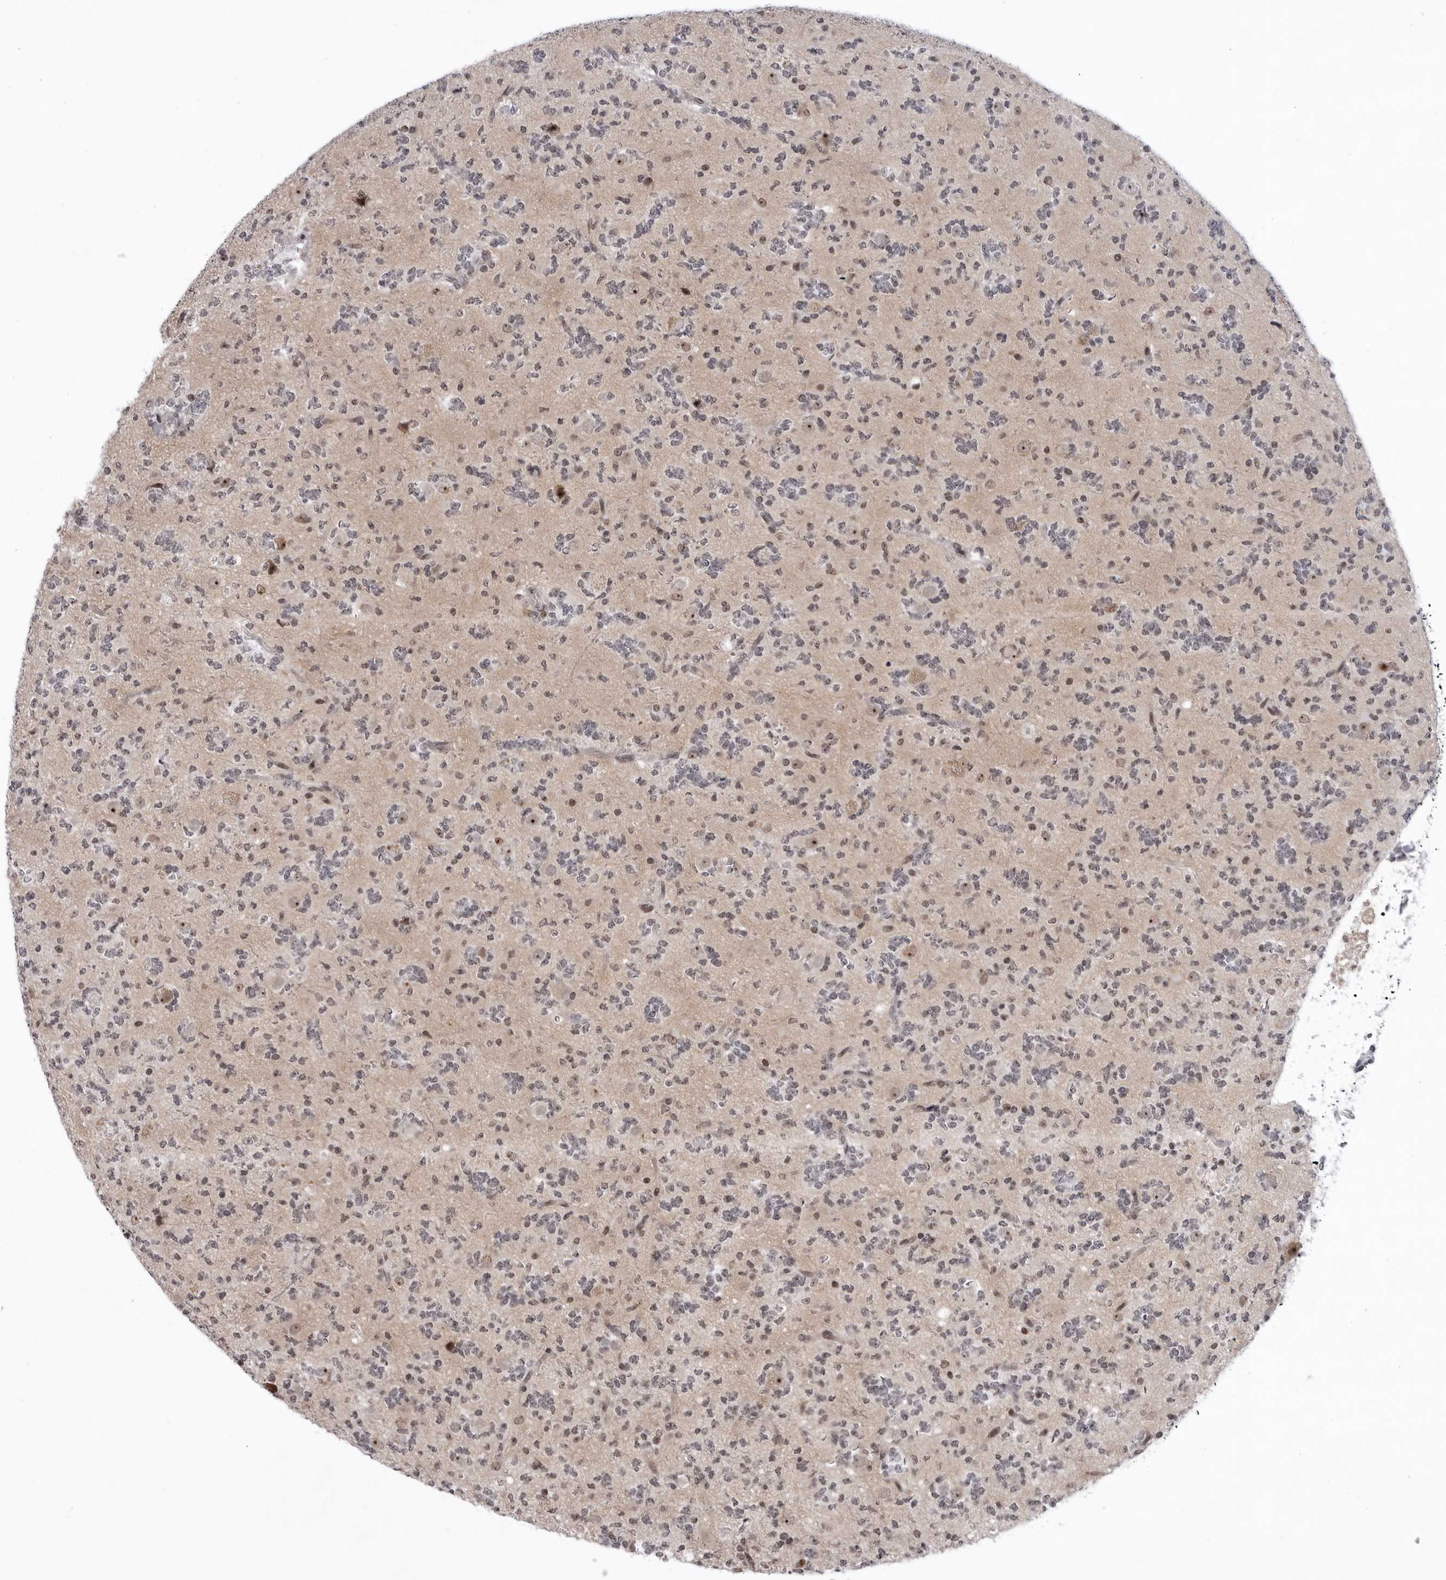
{"staining": {"intensity": "moderate", "quantity": "25%-75%", "location": "nuclear"}, "tissue": "glioma", "cell_type": "Tumor cells", "image_type": "cancer", "snomed": [{"axis": "morphology", "description": "Glioma, malignant, High grade"}, {"axis": "topography", "description": "Brain"}], "caption": "A histopathology image of human malignant glioma (high-grade) stained for a protein exhibits moderate nuclear brown staining in tumor cells.", "gene": "EXOSC10", "patient": {"sex": "female", "age": 62}}